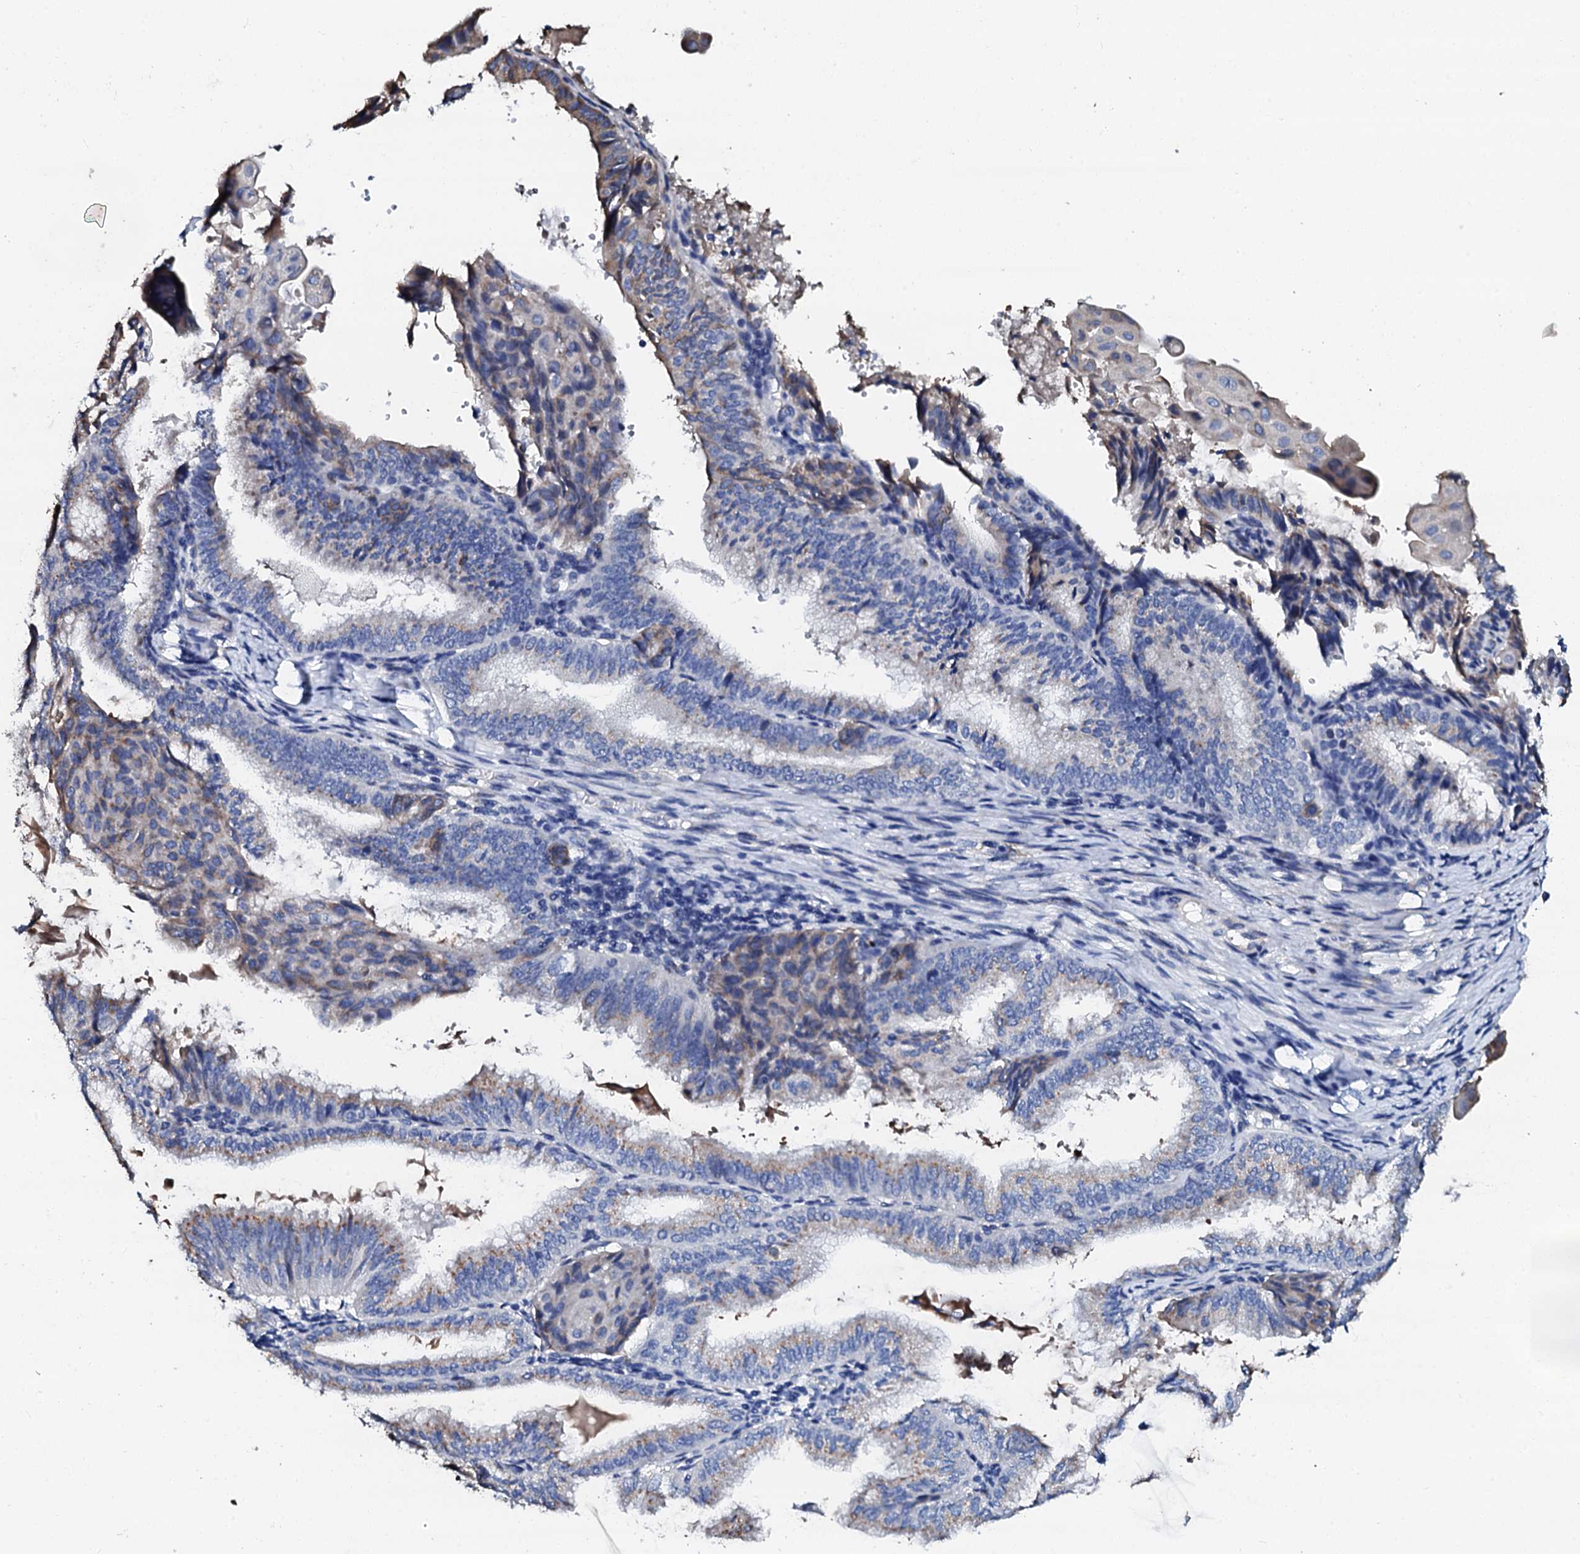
{"staining": {"intensity": "weak", "quantity": "<25%", "location": "cytoplasmic/membranous"}, "tissue": "endometrial cancer", "cell_type": "Tumor cells", "image_type": "cancer", "snomed": [{"axis": "morphology", "description": "Adenocarcinoma, NOS"}, {"axis": "topography", "description": "Endometrium"}], "caption": "Immunohistochemistry of endometrial cancer (adenocarcinoma) displays no staining in tumor cells.", "gene": "AKAP3", "patient": {"sex": "female", "age": 49}}